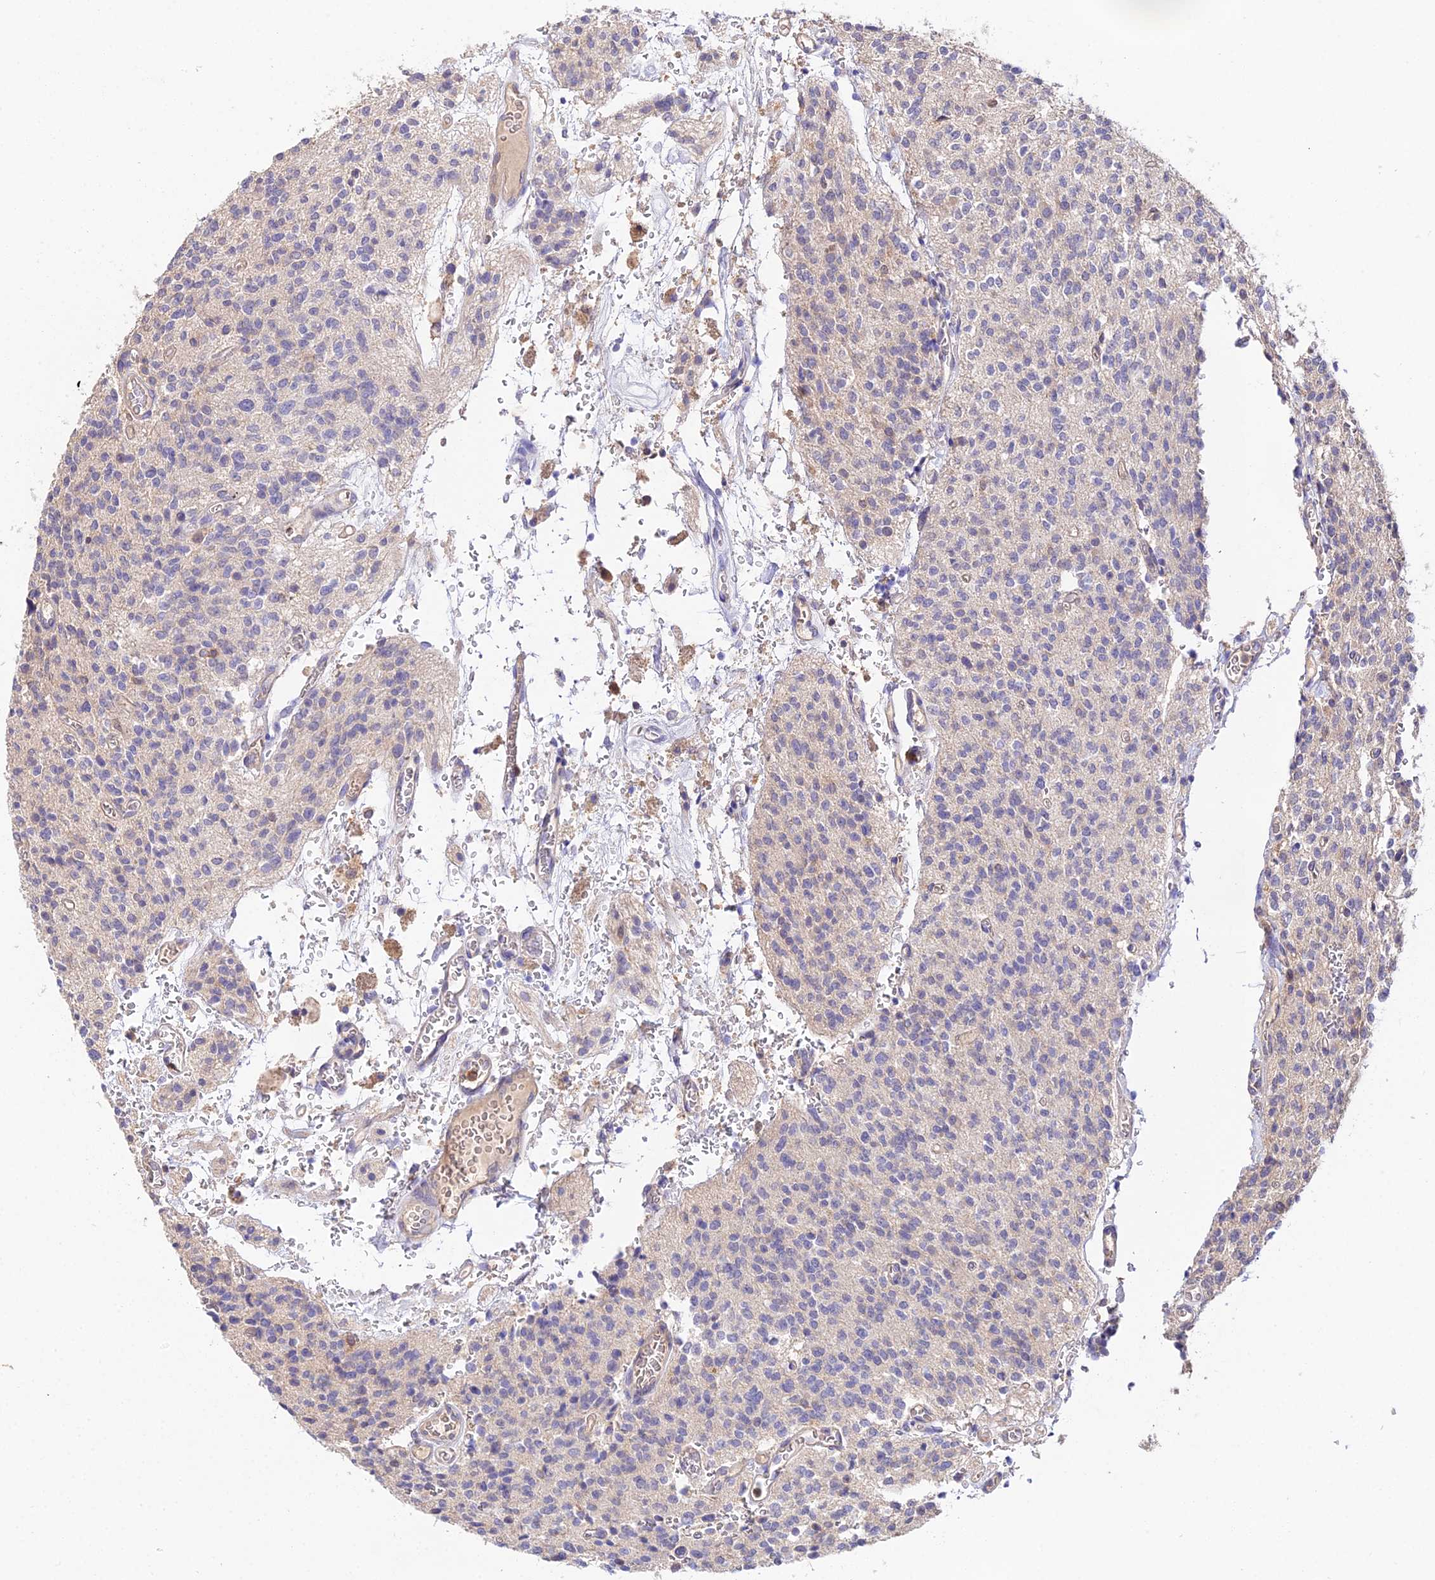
{"staining": {"intensity": "negative", "quantity": "none", "location": "none"}, "tissue": "glioma", "cell_type": "Tumor cells", "image_type": "cancer", "snomed": [{"axis": "morphology", "description": "Glioma, malignant, High grade"}, {"axis": "topography", "description": "Brain"}], "caption": "Glioma stained for a protein using immunohistochemistry (IHC) shows no positivity tumor cells.", "gene": "FBP1", "patient": {"sex": "male", "age": 34}}